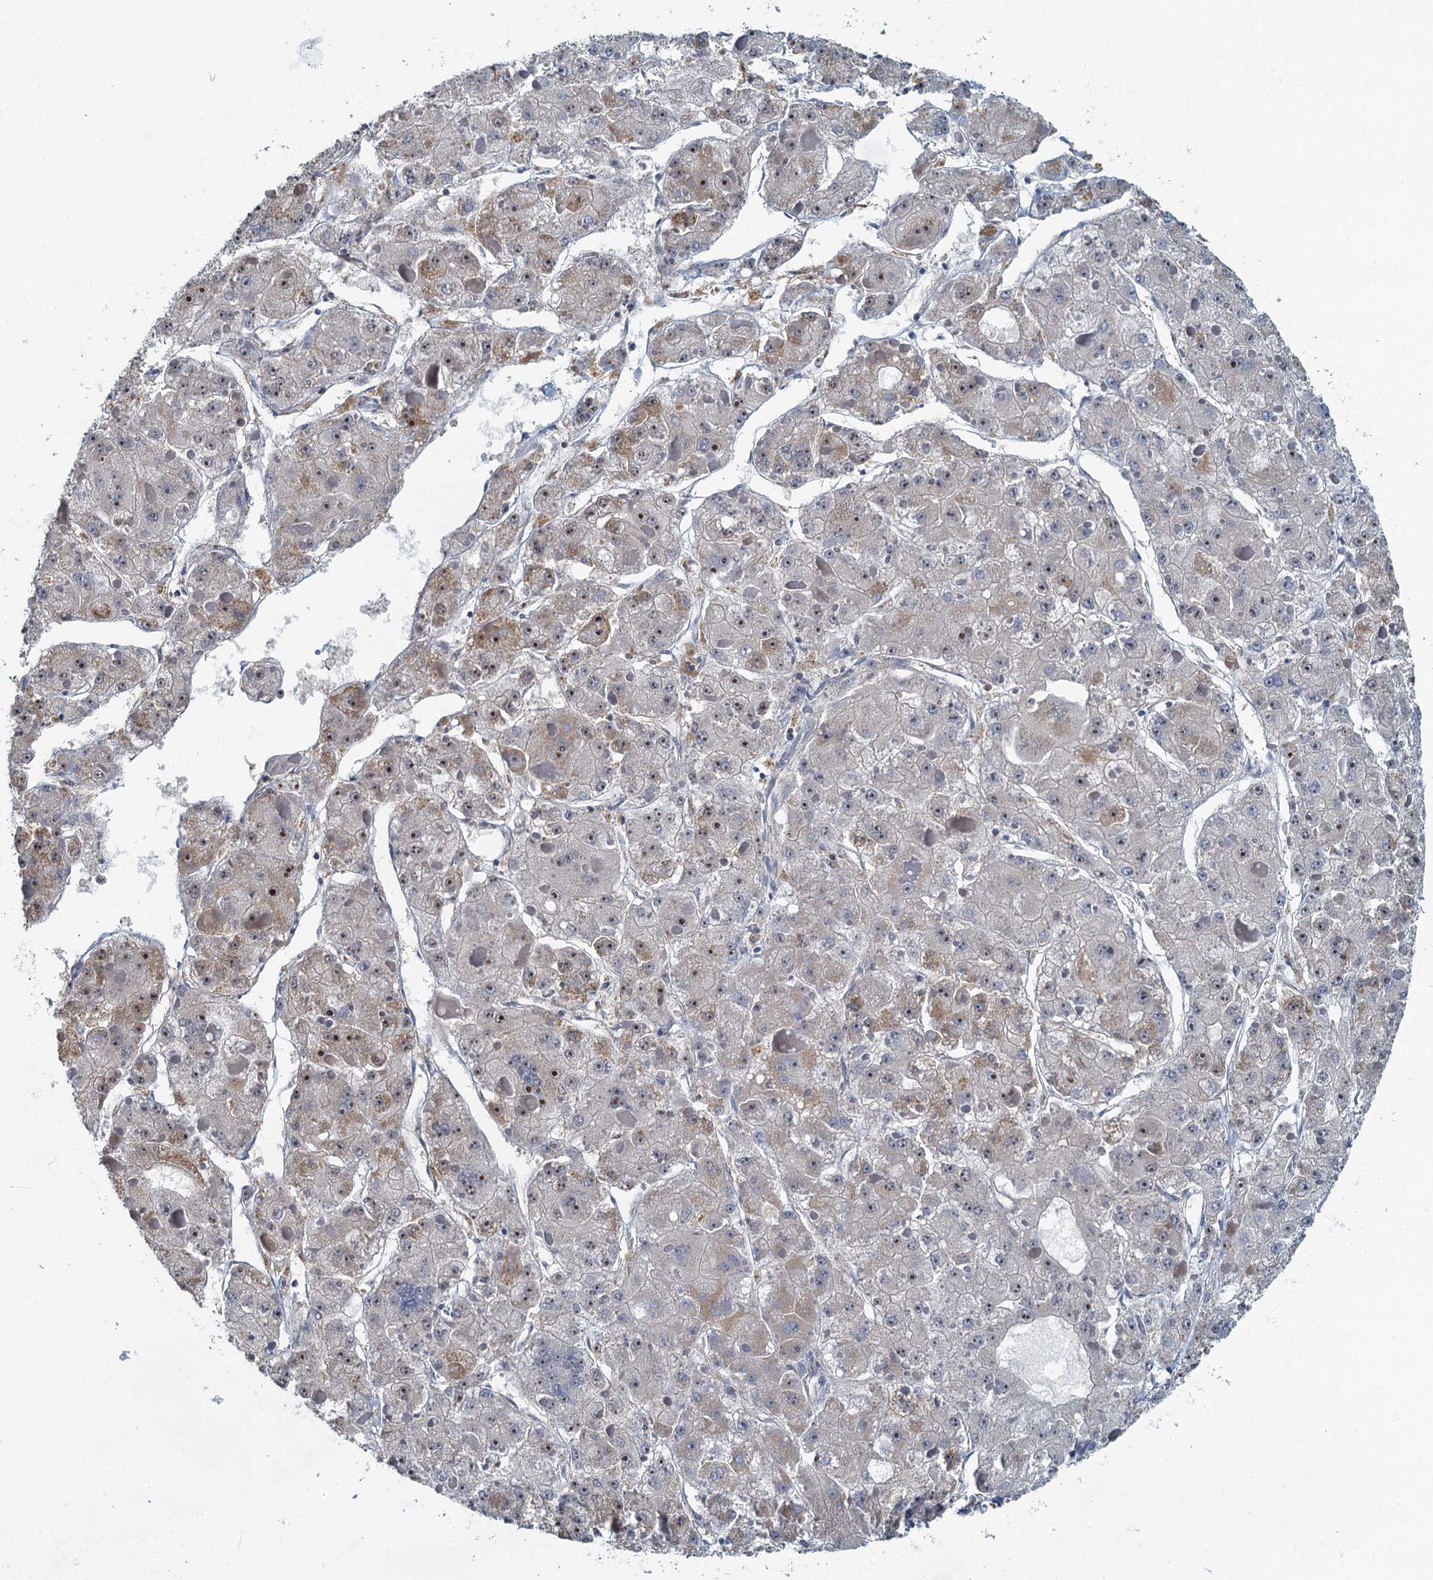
{"staining": {"intensity": "moderate", "quantity": "25%-75%", "location": "cytoplasmic/membranous,nuclear"}, "tissue": "liver cancer", "cell_type": "Tumor cells", "image_type": "cancer", "snomed": [{"axis": "morphology", "description": "Carcinoma, Hepatocellular, NOS"}, {"axis": "topography", "description": "Liver"}], "caption": "A micrograph of human hepatocellular carcinoma (liver) stained for a protein shows moderate cytoplasmic/membranous and nuclear brown staining in tumor cells.", "gene": "RAD9B", "patient": {"sex": "female", "age": 73}}